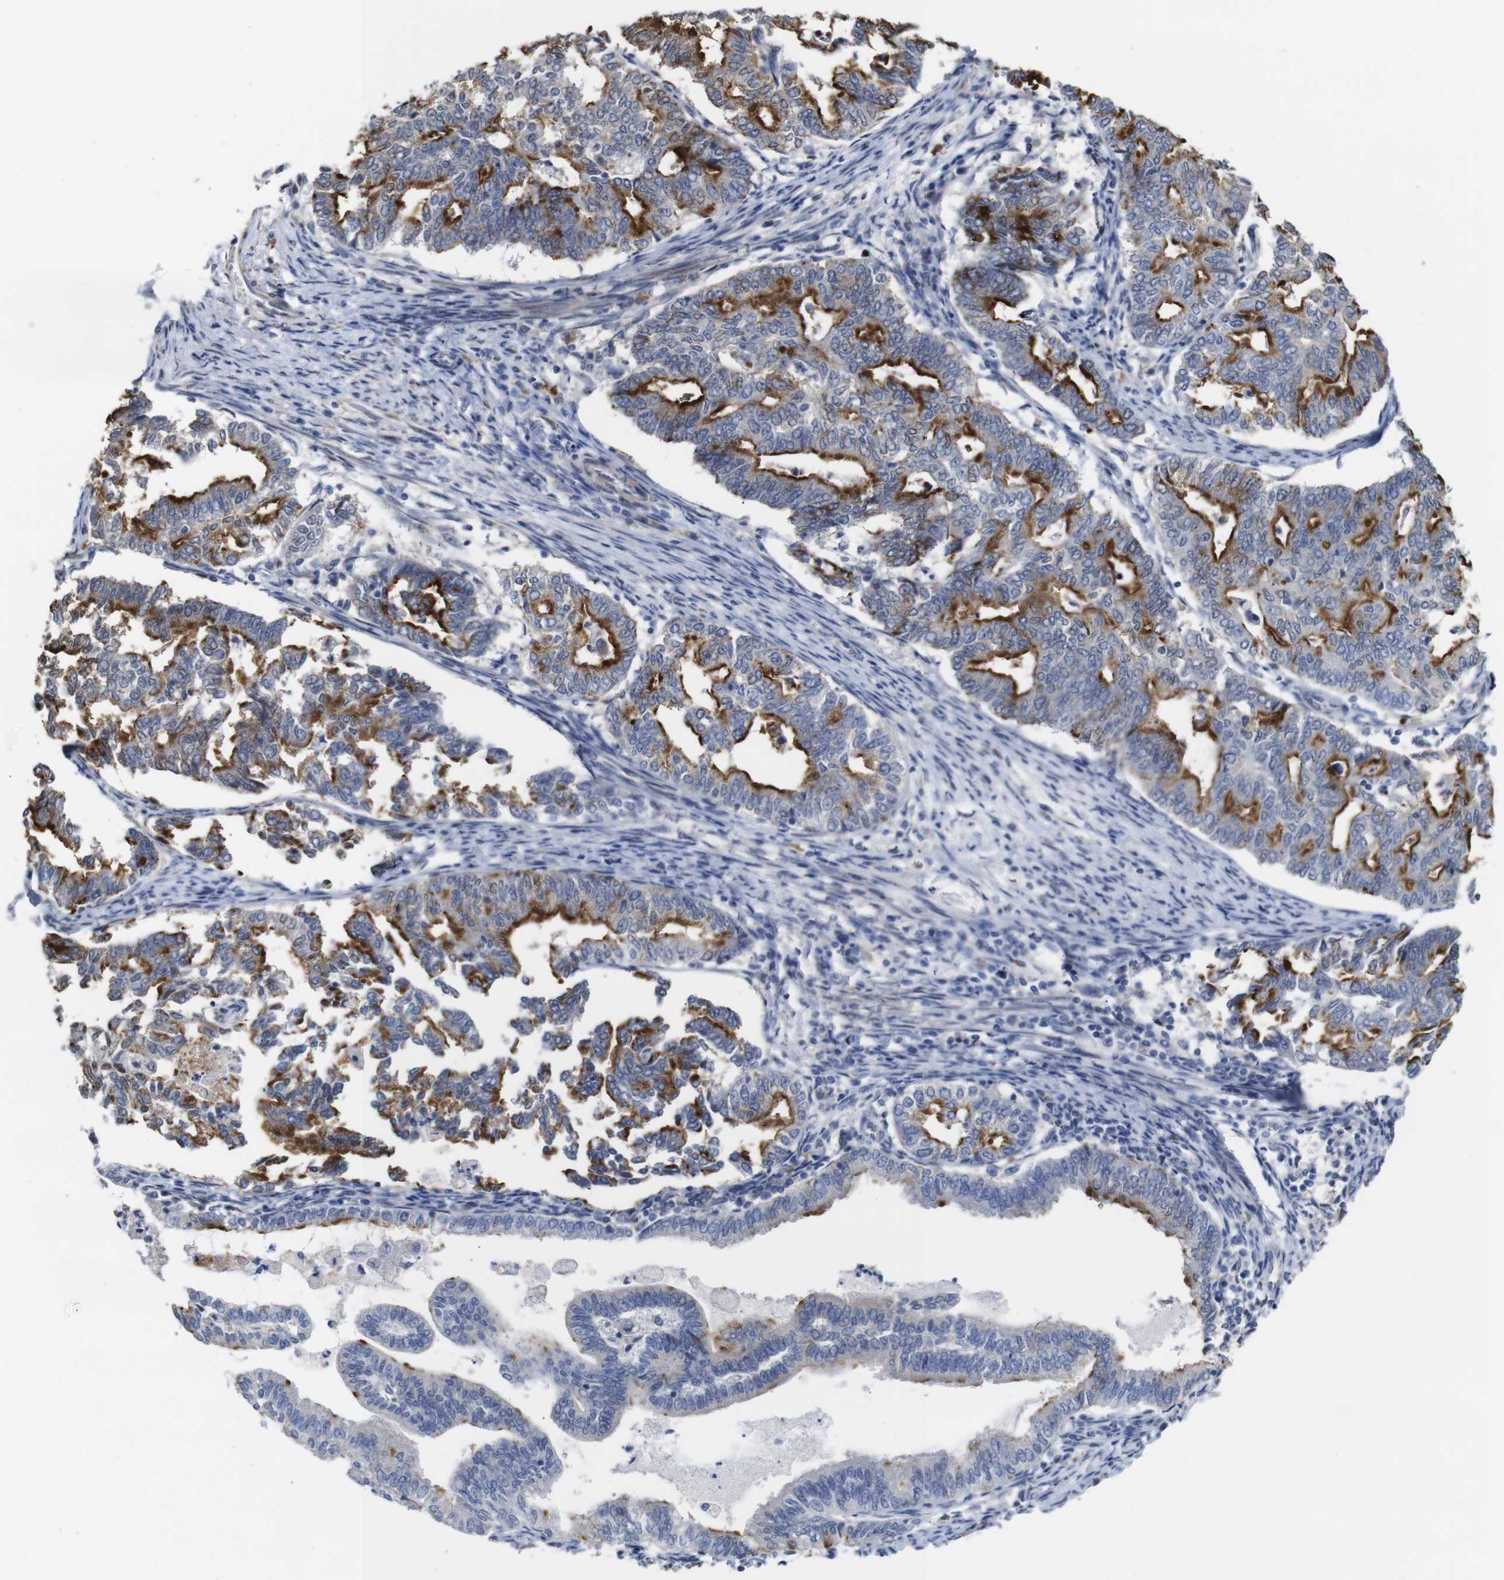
{"staining": {"intensity": "moderate", "quantity": ">75%", "location": "cytoplasmic/membranous"}, "tissue": "endometrial cancer", "cell_type": "Tumor cells", "image_type": "cancer", "snomed": [{"axis": "morphology", "description": "Adenocarcinoma, NOS"}, {"axis": "topography", "description": "Endometrium"}], "caption": "Protein staining of endometrial cancer tissue demonstrates moderate cytoplasmic/membranous staining in about >75% of tumor cells.", "gene": "TCEAL9", "patient": {"sex": "female", "age": 79}}